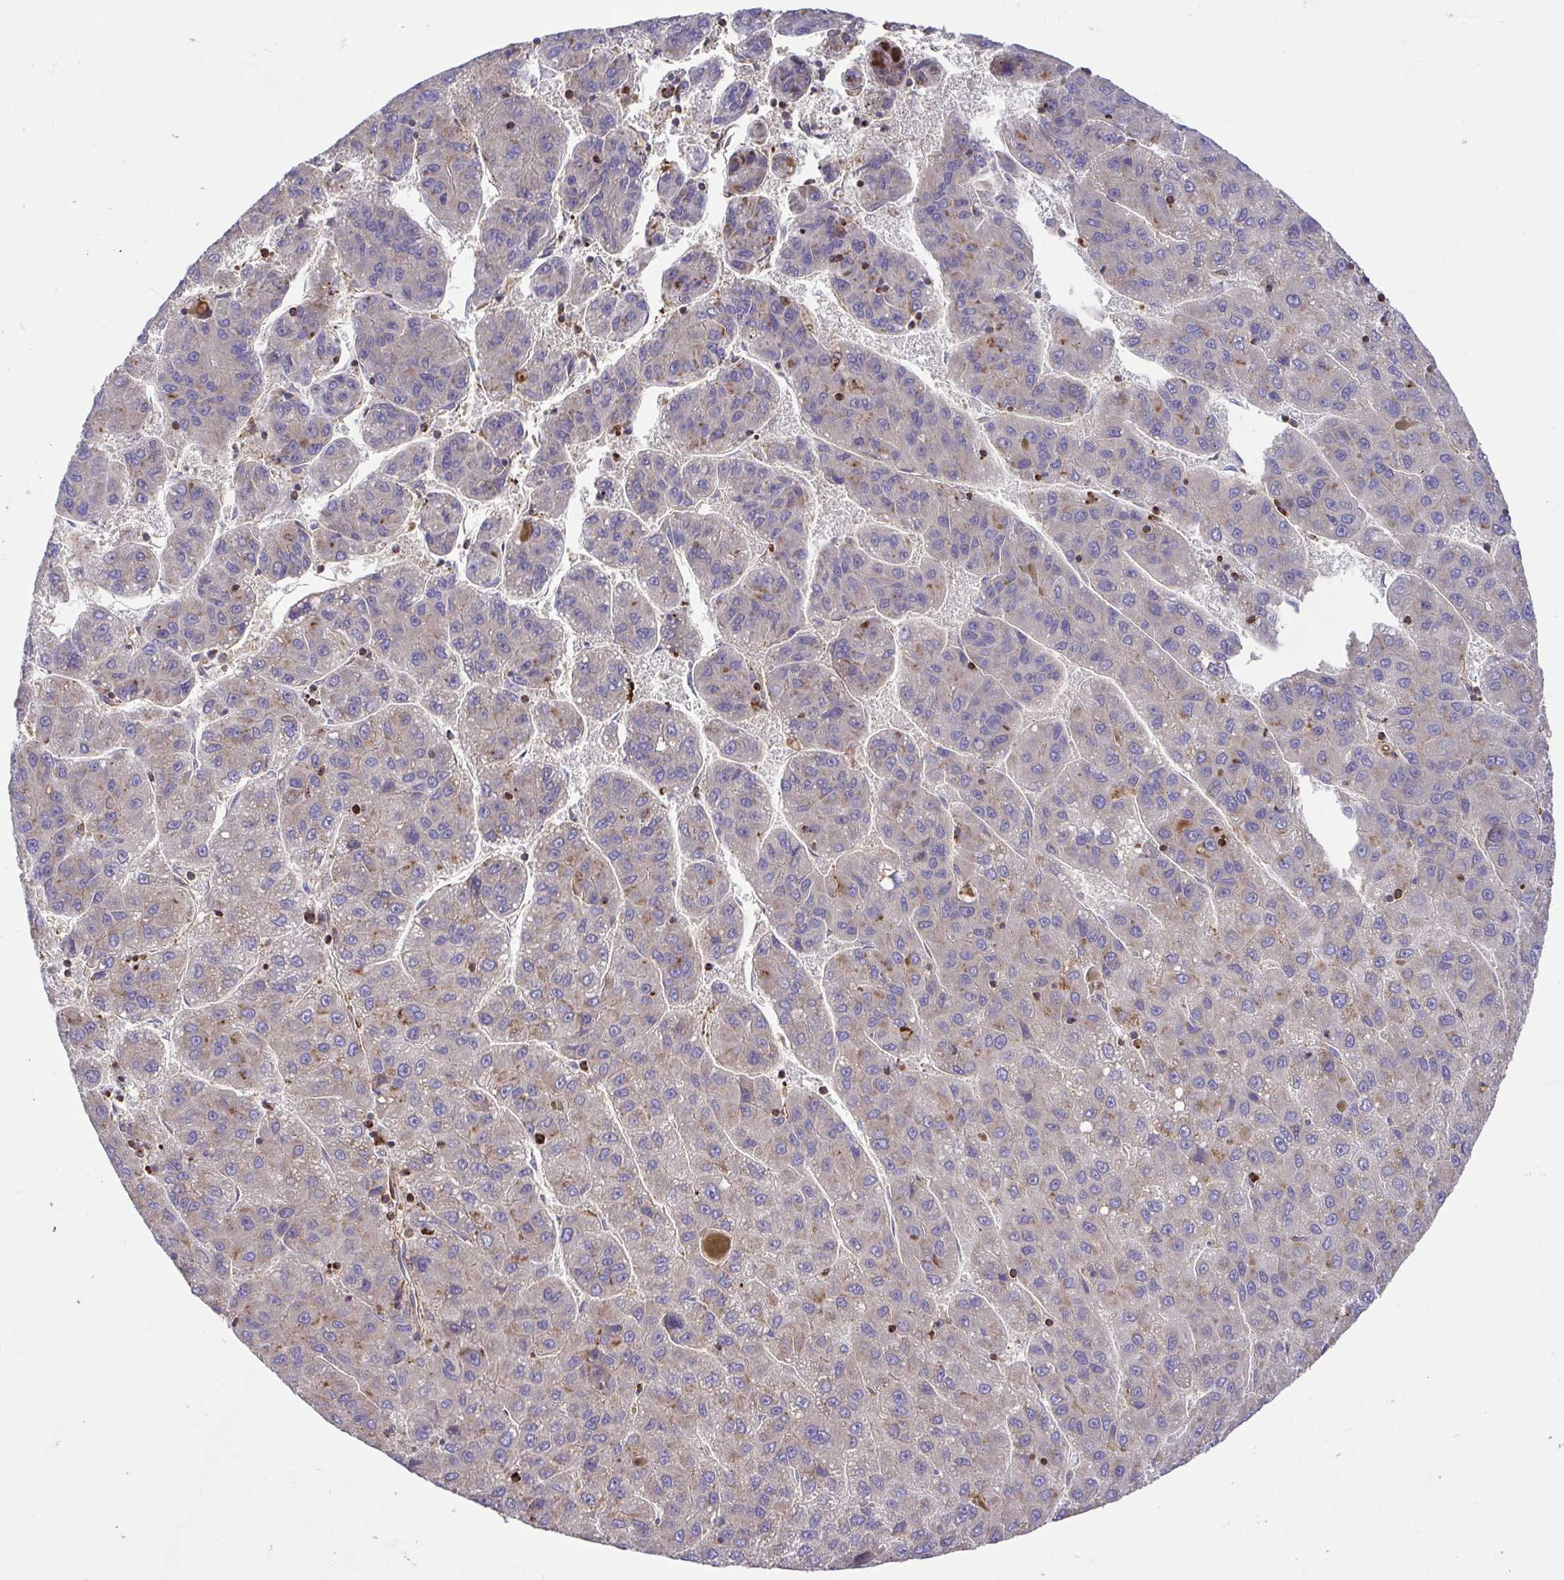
{"staining": {"intensity": "negative", "quantity": "none", "location": "none"}, "tissue": "liver cancer", "cell_type": "Tumor cells", "image_type": "cancer", "snomed": [{"axis": "morphology", "description": "Carcinoma, Hepatocellular, NOS"}, {"axis": "topography", "description": "Liver"}], "caption": "This is an immunohistochemistry (IHC) histopathology image of liver hepatocellular carcinoma. There is no positivity in tumor cells.", "gene": "IDE", "patient": {"sex": "female", "age": 82}}